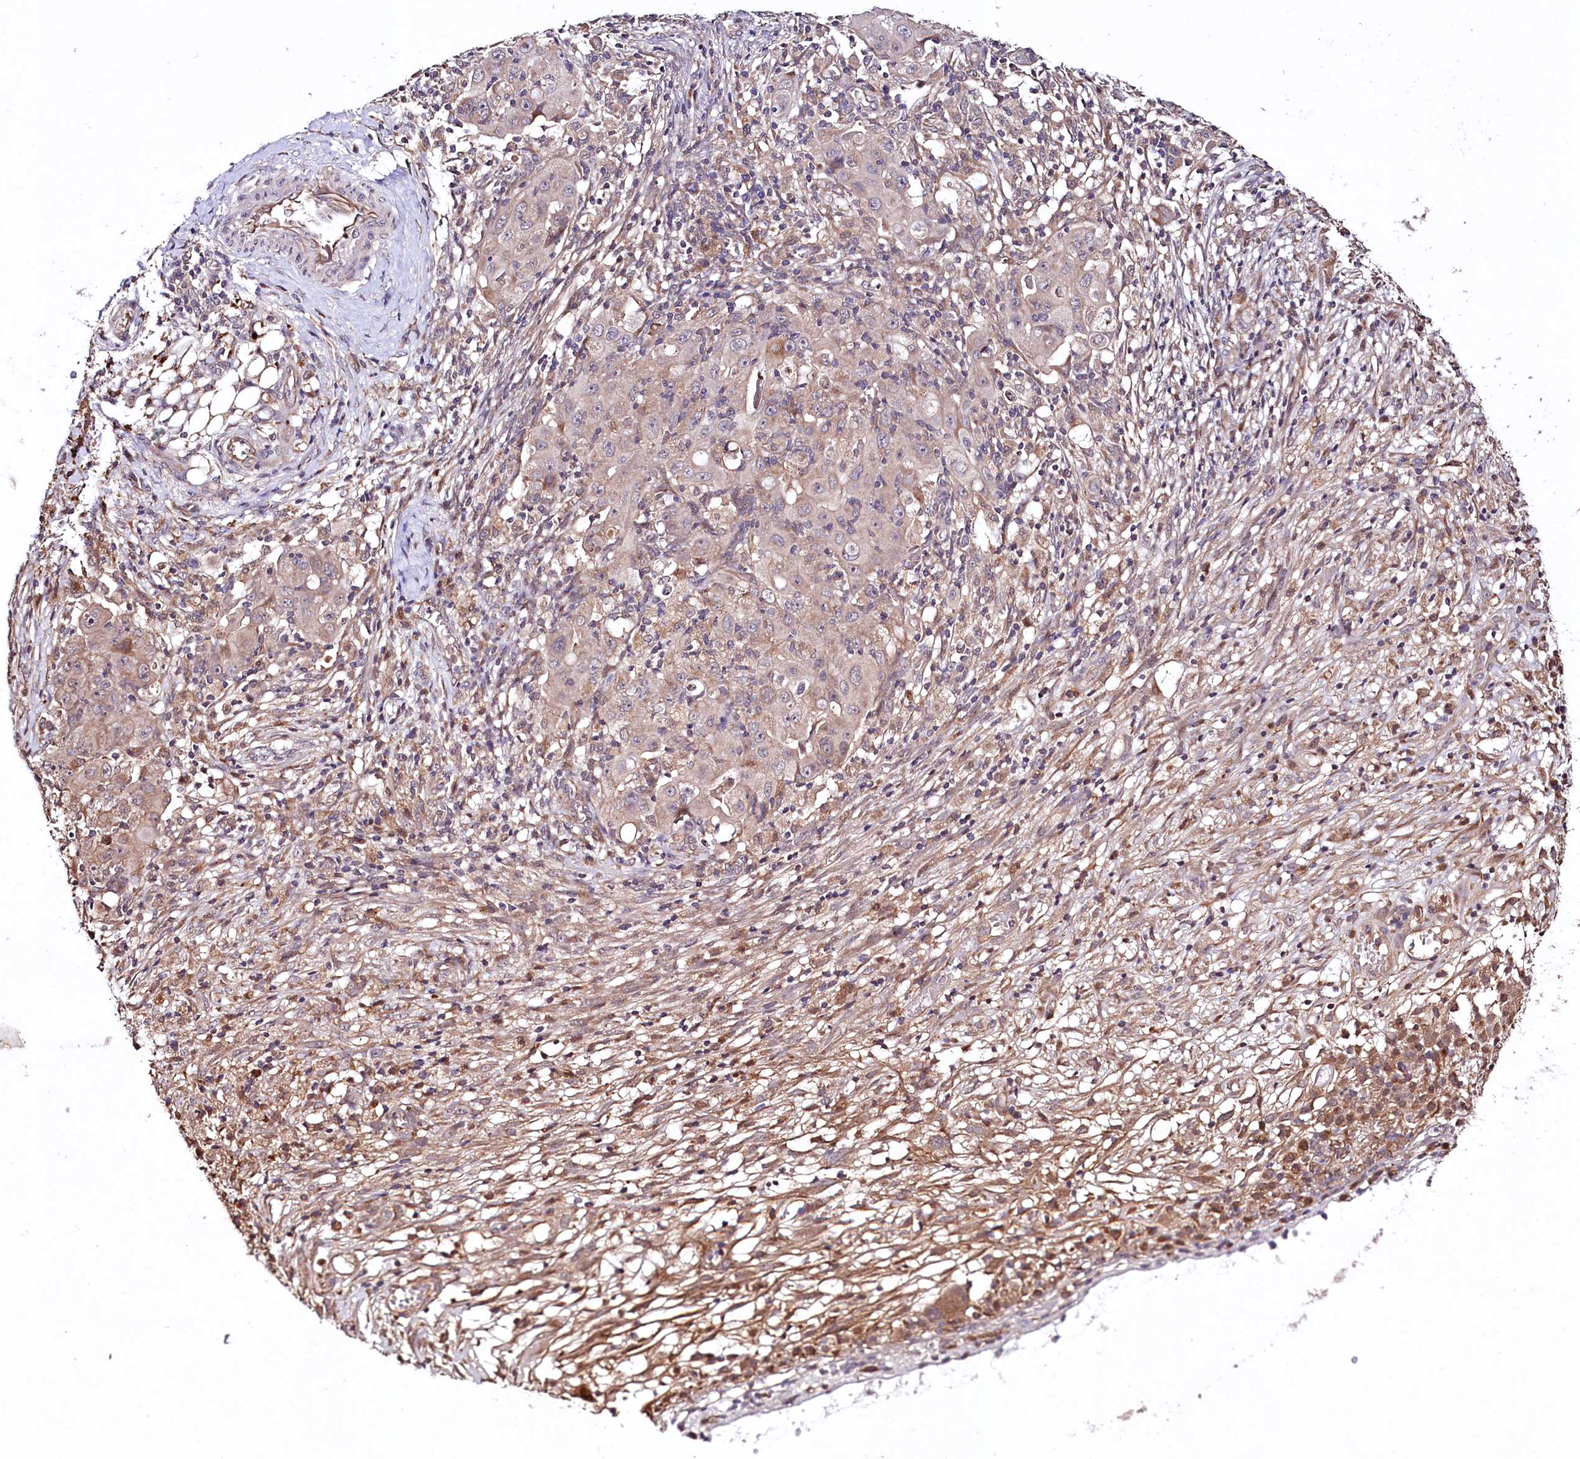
{"staining": {"intensity": "weak", "quantity": "25%-75%", "location": "cytoplasmic/membranous"}, "tissue": "ovarian cancer", "cell_type": "Tumor cells", "image_type": "cancer", "snomed": [{"axis": "morphology", "description": "Carcinoma, endometroid"}, {"axis": "topography", "description": "Ovary"}], "caption": "Tumor cells reveal low levels of weak cytoplasmic/membranous expression in about 25%-75% of cells in human endometroid carcinoma (ovarian).", "gene": "TNPO3", "patient": {"sex": "female", "age": 42}}